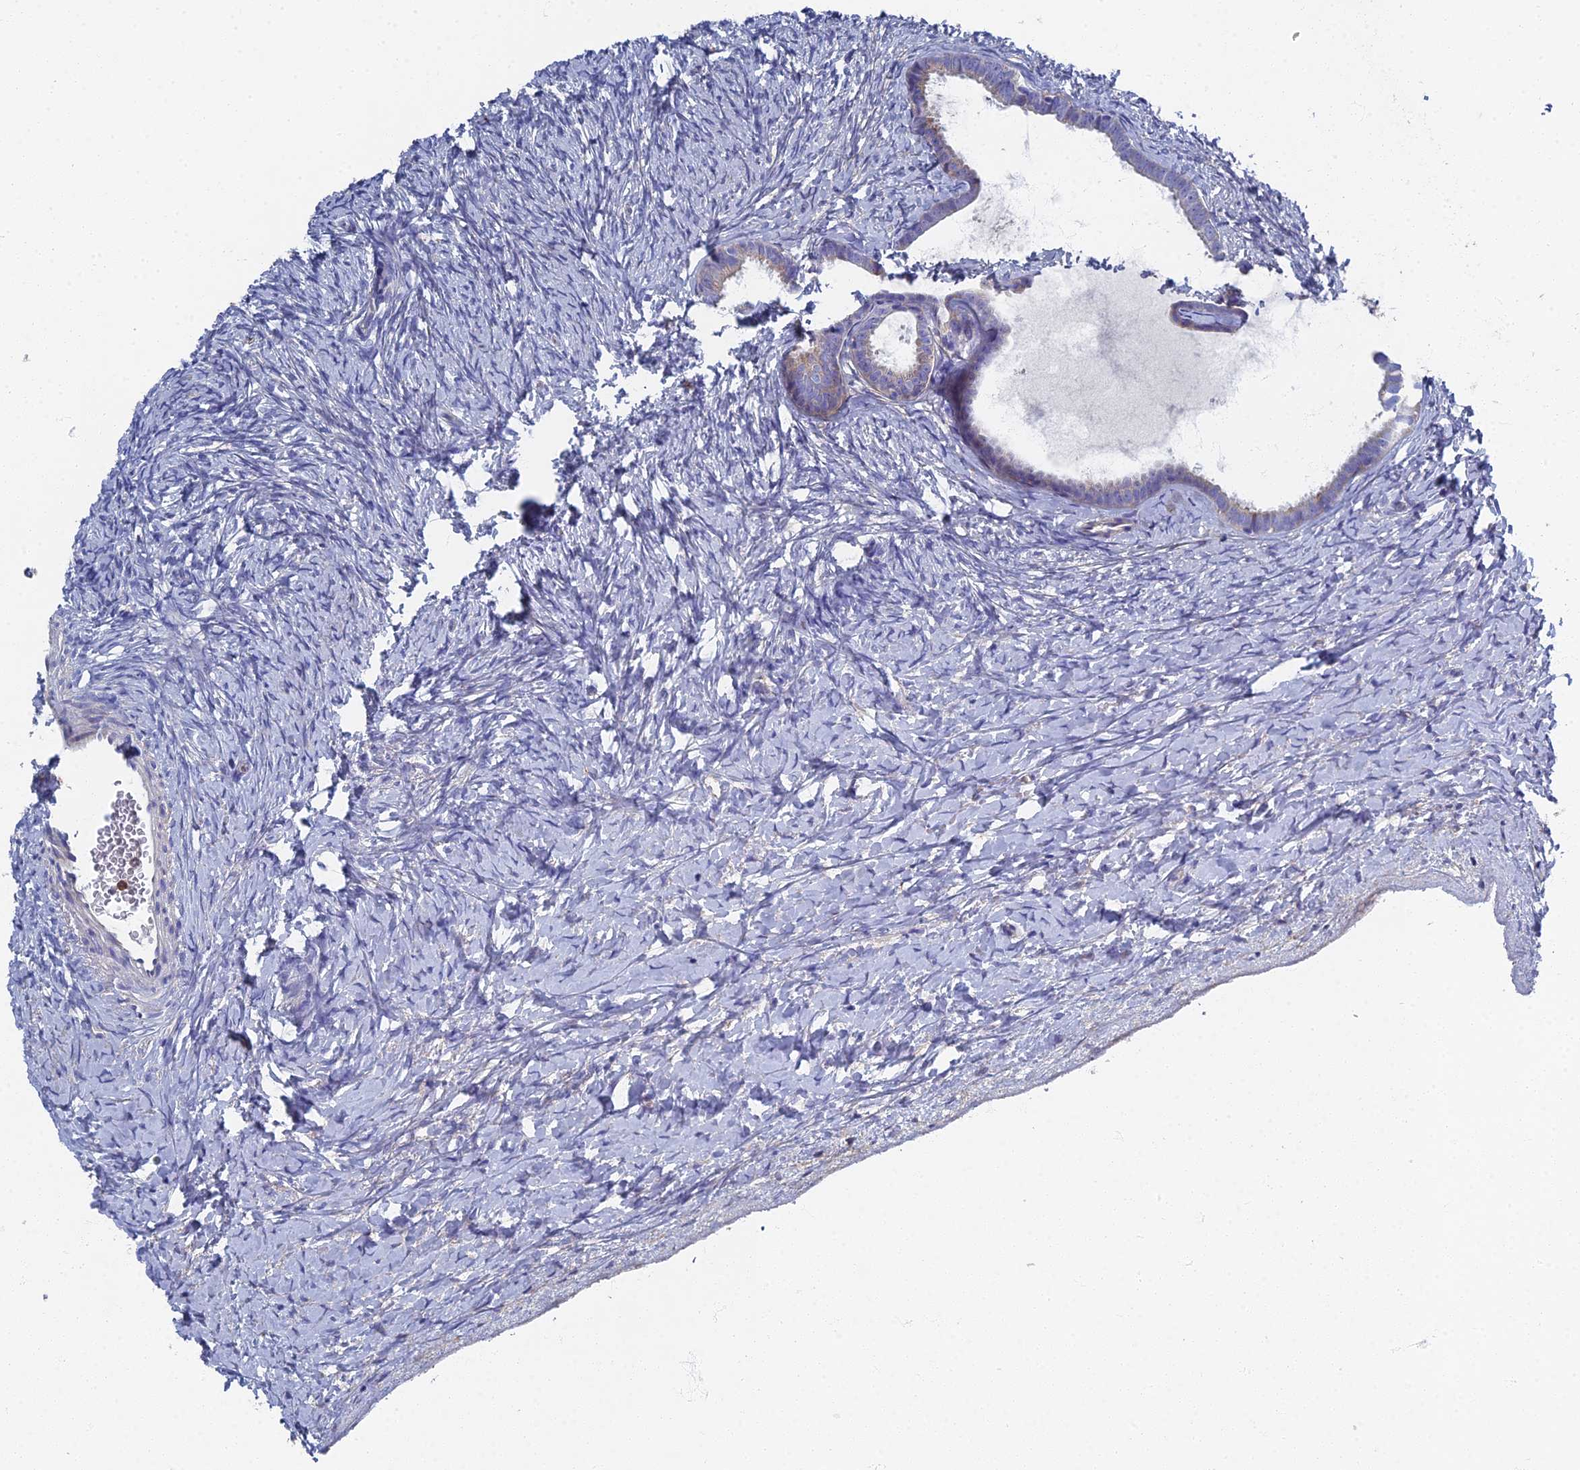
{"staining": {"intensity": "weak", "quantity": "25%-75%", "location": "cytoplasmic/membranous"}, "tissue": "ovary", "cell_type": "Follicle cells", "image_type": "normal", "snomed": [{"axis": "morphology", "description": "Normal tissue, NOS"}, {"axis": "morphology", "description": "Developmental malformation"}, {"axis": "topography", "description": "Ovary"}], "caption": "This histopathology image displays normal ovary stained with immunohistochemistry (IHC) to label a protein in brown. The cytoplasmic/membranous of follicle cells show weak positivity for the protein. Nuclei are counter-stained blue.", "gene": "RNASEK", "patient": {"sex": "female", "age": 39}}